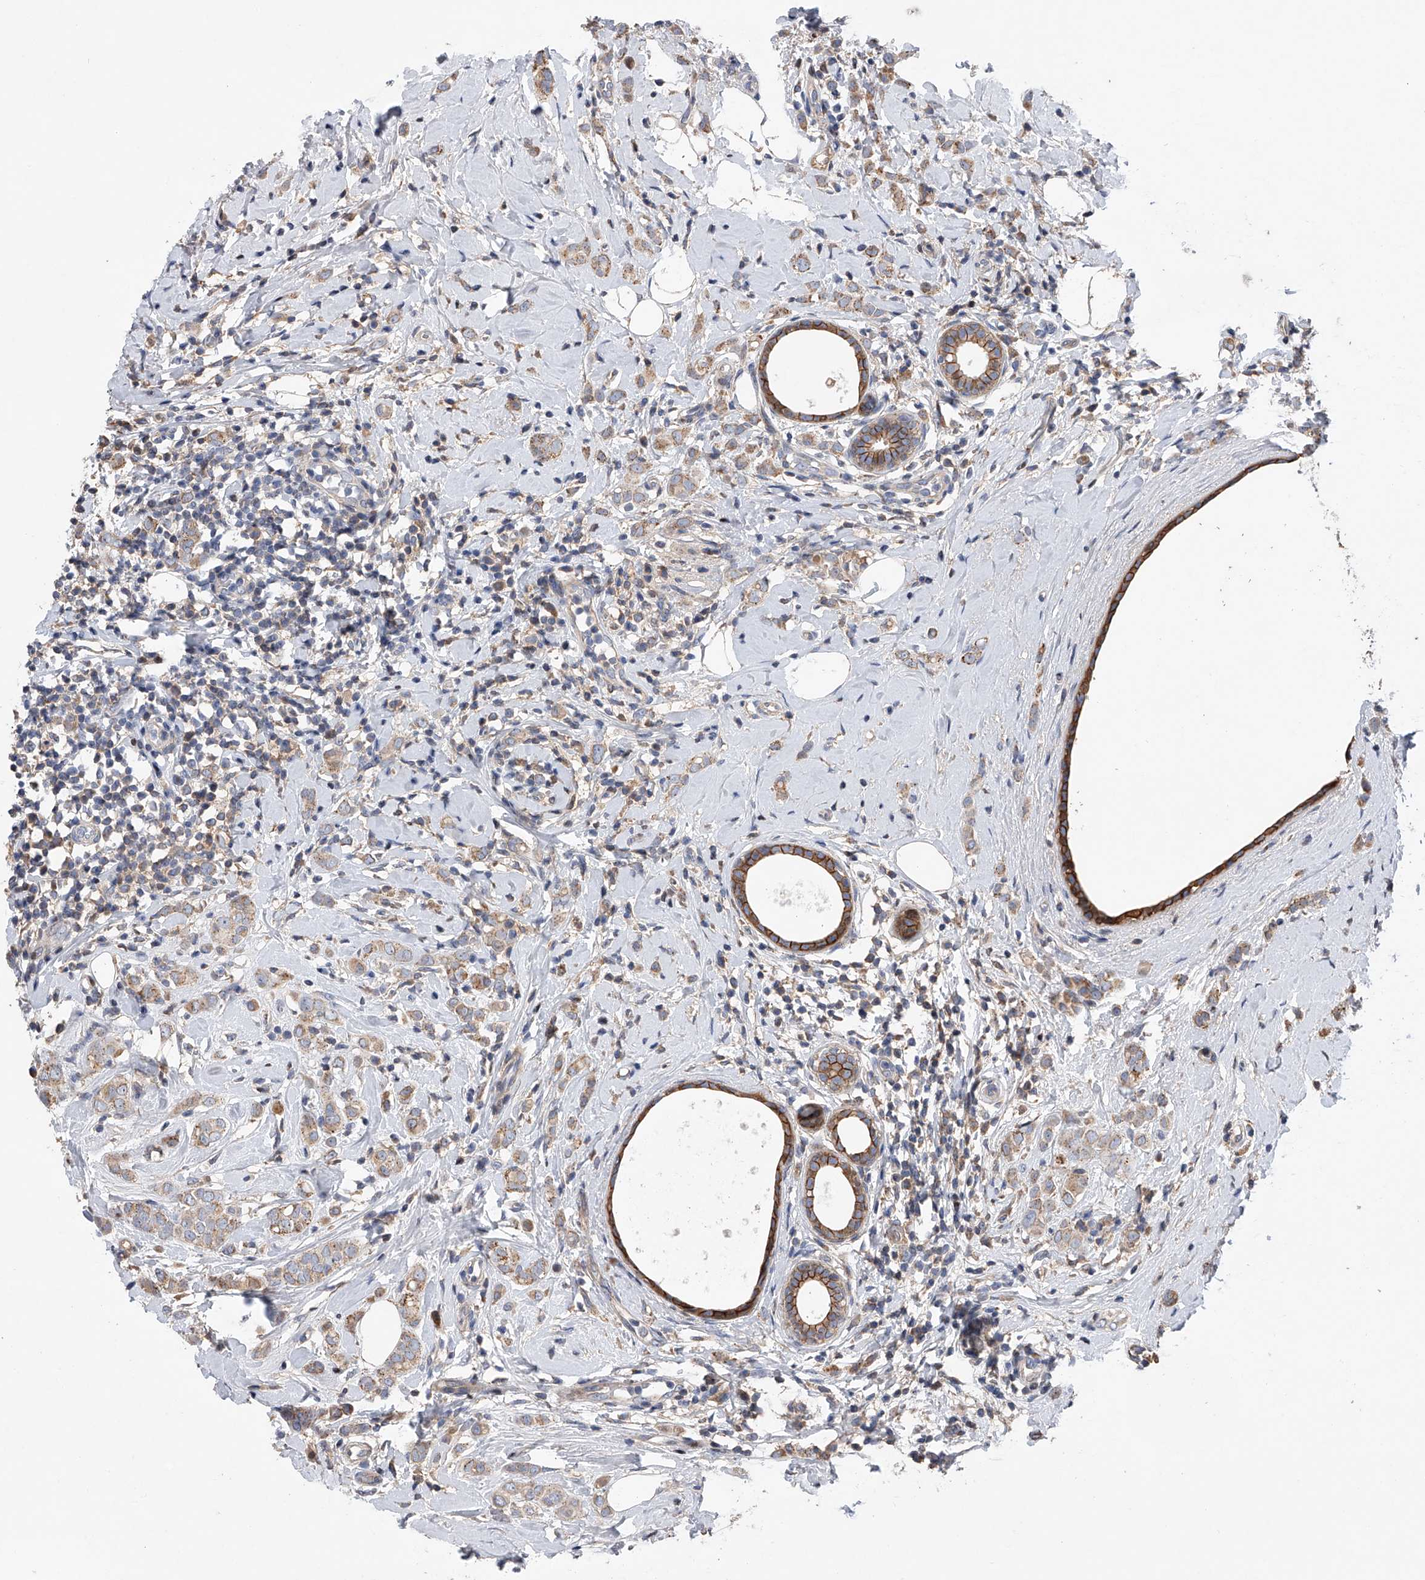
{"staining": {"intensity": "weak", "quantity": ">75%", "location": "cytoplasmic/membranous"}, "tissue": "breast cancer", "cell_type": "Tumor cells", "image_type": "cancer", "snomed": [{"axis": "morphology", "description": "Lobular carcinoma"}, {"axis": "topography", "description": "Breast"}], "caption": "Immunohistochemistry staining of breast cancer (lobular carcinoma), which displays low levels of weak cytoplasmic/membranous expression in approximately >75% of tumor cells indicating weak cytoplasmic/membranous protein staining. The staining was performed using DAB (brown) for protein detection and nuclei were counterstained in hematoxylin (blue).", "gene": "CDH12", "patient": {"sex": "female", "age": 47}}